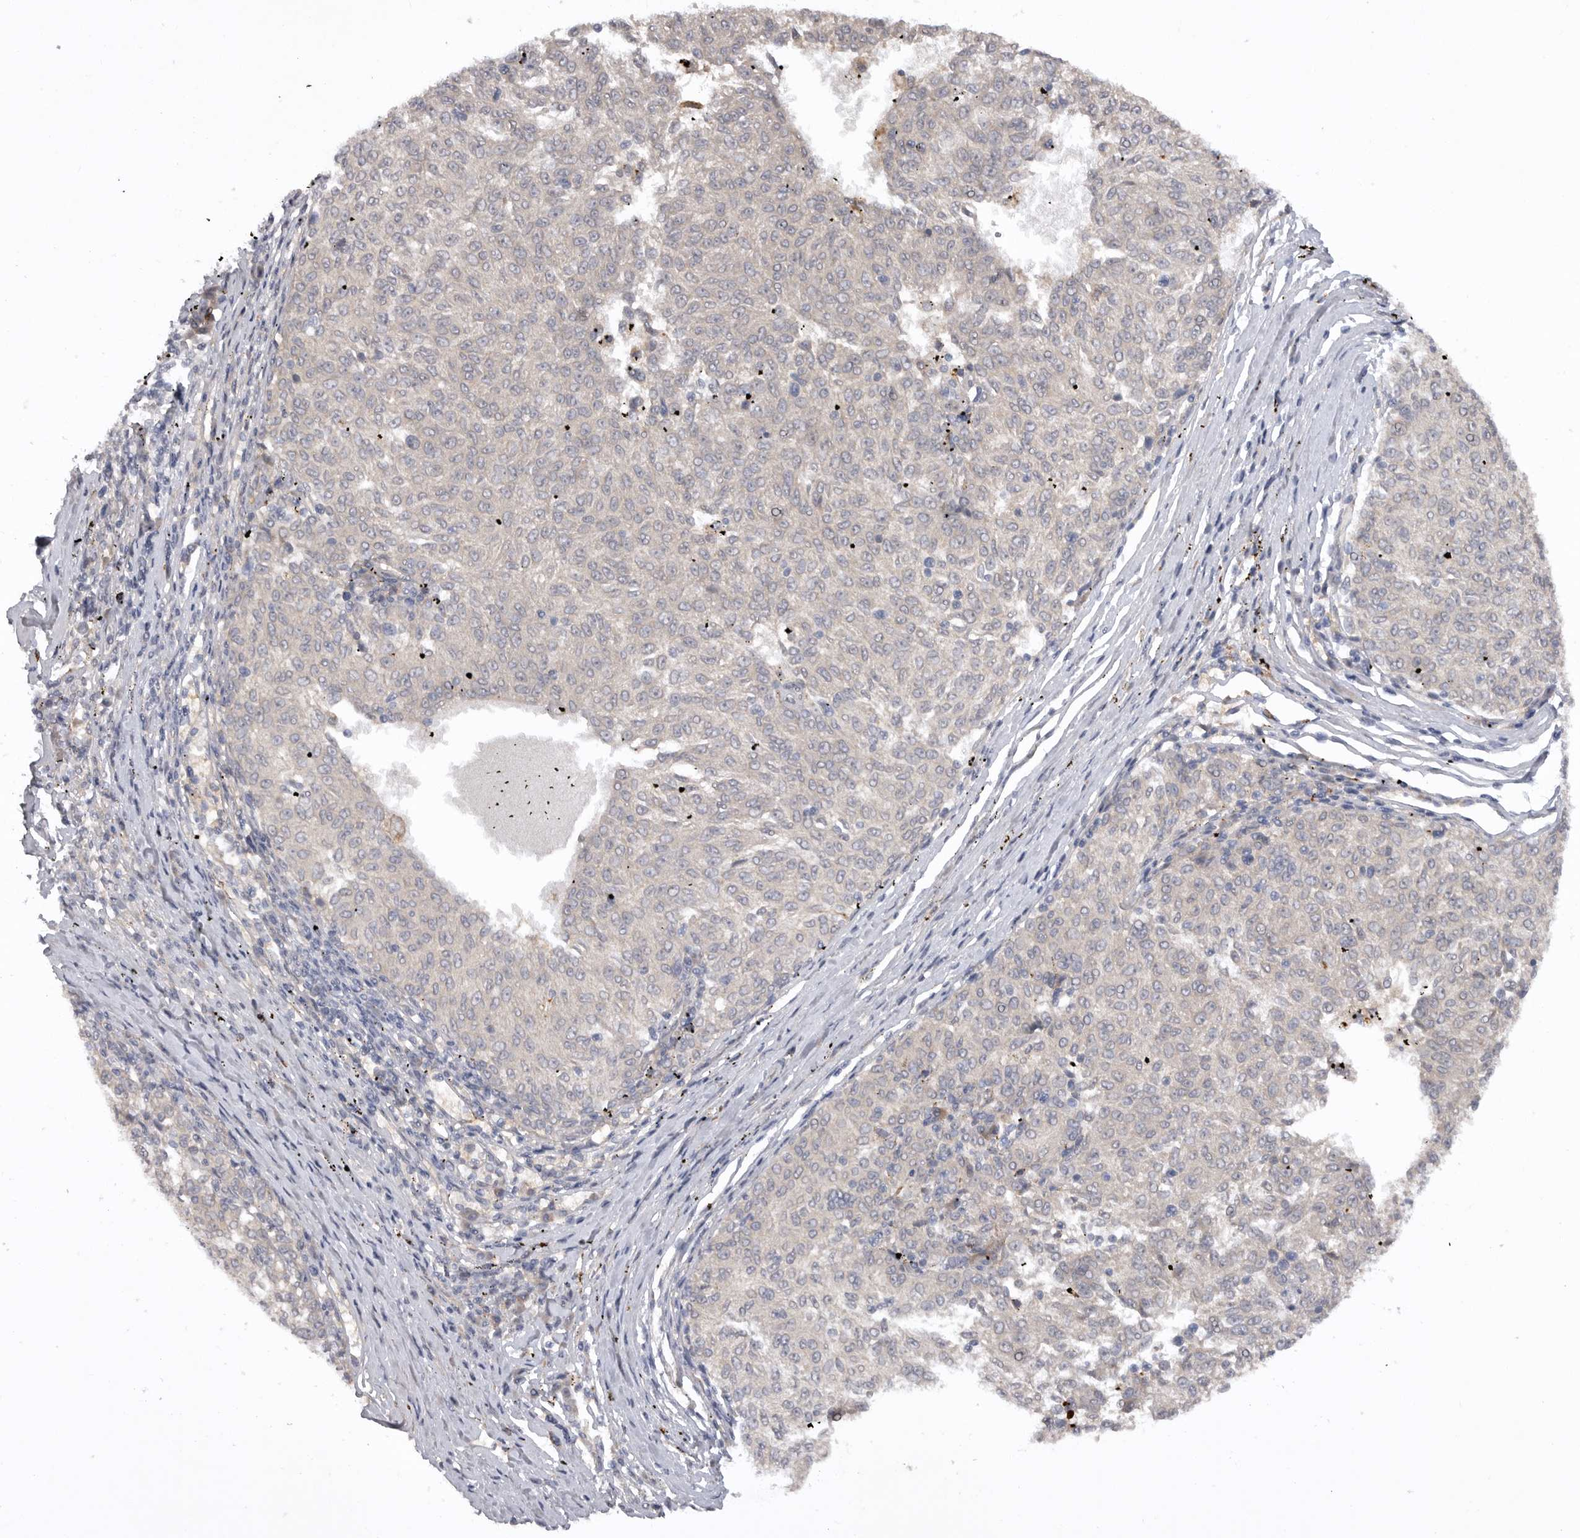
{"staining": {"intensity": "negative", "quantity": "none", "location": "none"}, "tissue": "melanoma", "cell_type": "Tumor cells", "image_type": "cancer", "snomed": [{"axis": "morphology", "description": "Malignant melanoma, NOS"}, {"axis": "topography", "description": "Skin"}], "caption": "Immunohistochemical staining of melanoma demonstrates no significant expression in tumor cells.", "gene": "DHDDS", "patient": {"sex": "female", "age": 72}}